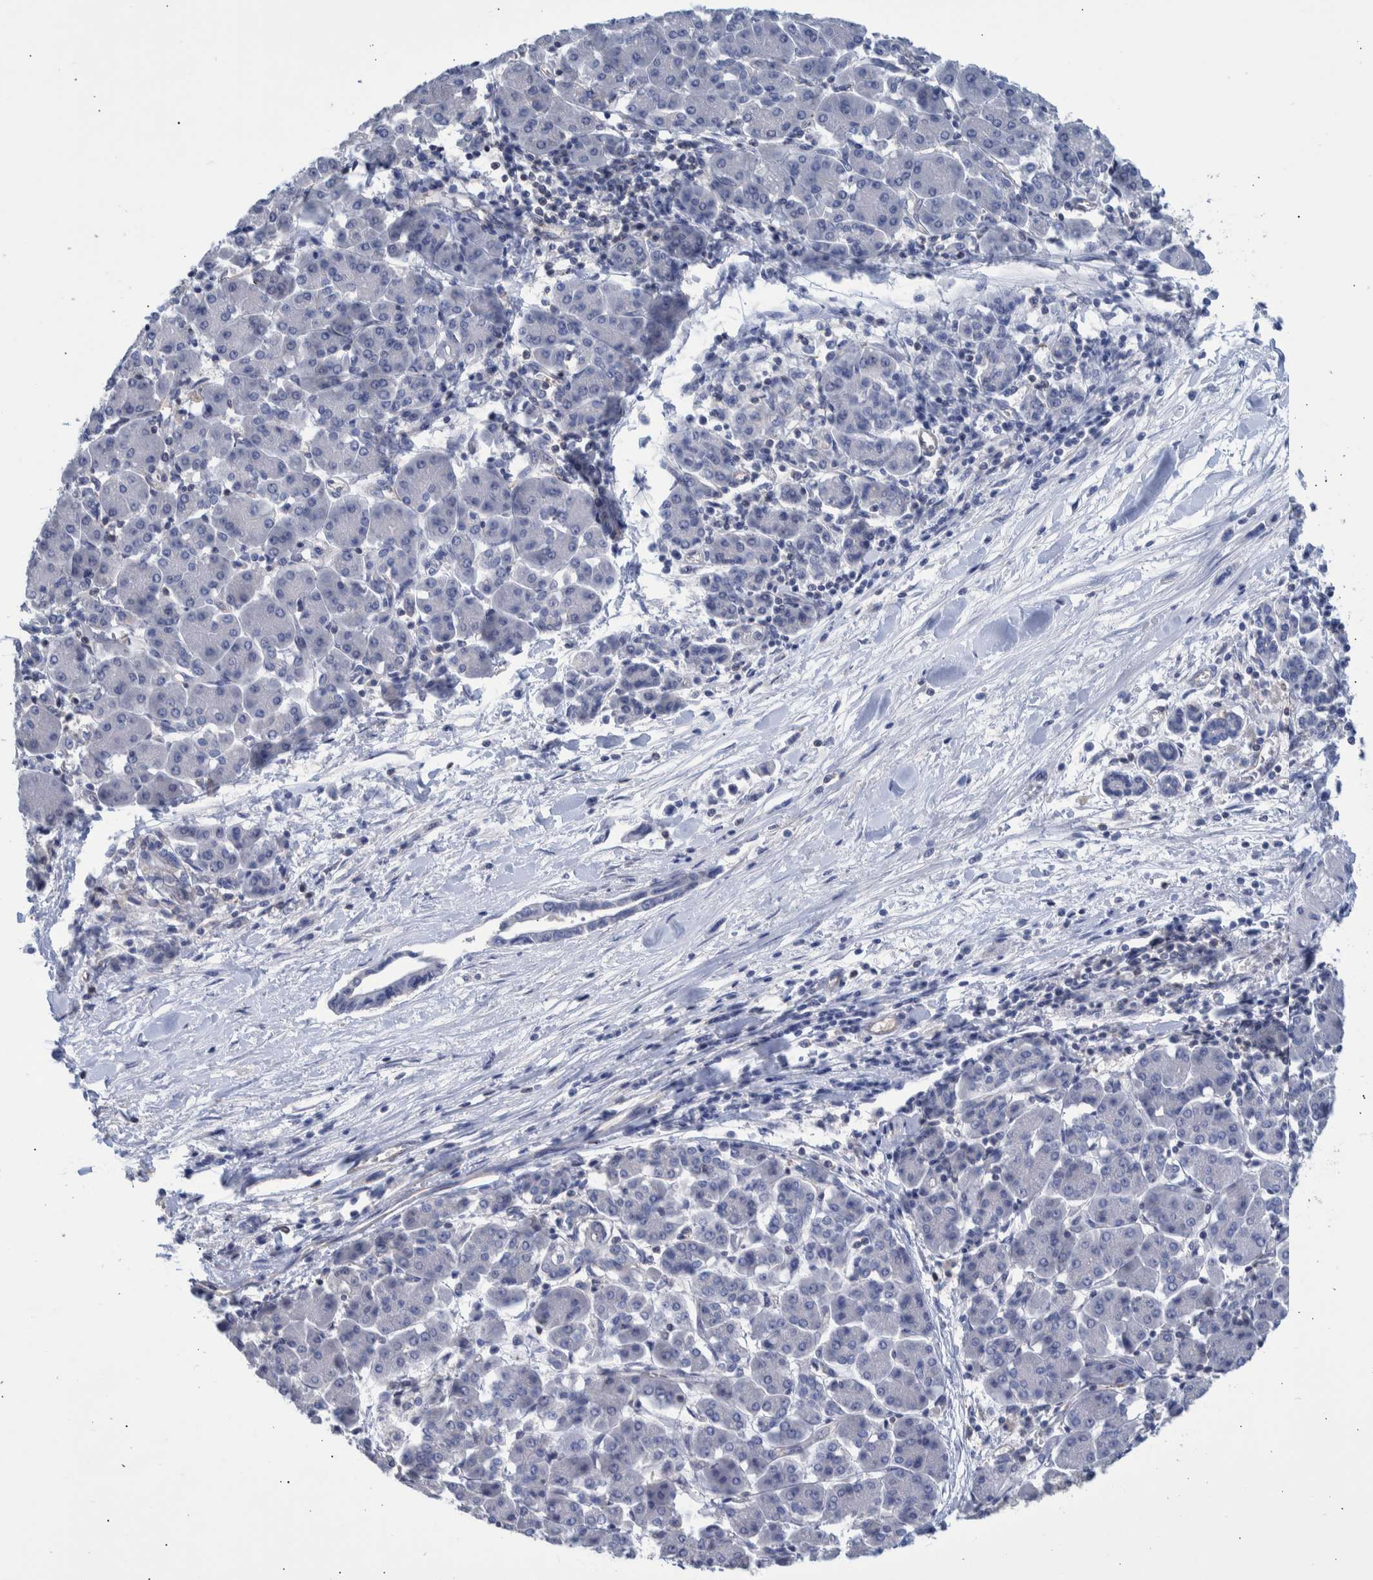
{"staining": {"intensity": "negative", "quantity": "none", "location": "none"}, "tissue": "pancreatic cancer", "cell_type": "Tumor cells", "image_type": "cancer", "snomed": [{"axis": "morphology", "description": "Adenocarcinoma, NOS"}, {"axis": "topography", "description": "Pancreas"}], "caption": "High power microscopy photomicrograph of an immunohistochemistry histopathology image of pancreatic adenocarcinoma, revealing no significant positivity in tumor cells.", "gene": "PPP3CC", "patient": {"sex": "female", "age": 57}}